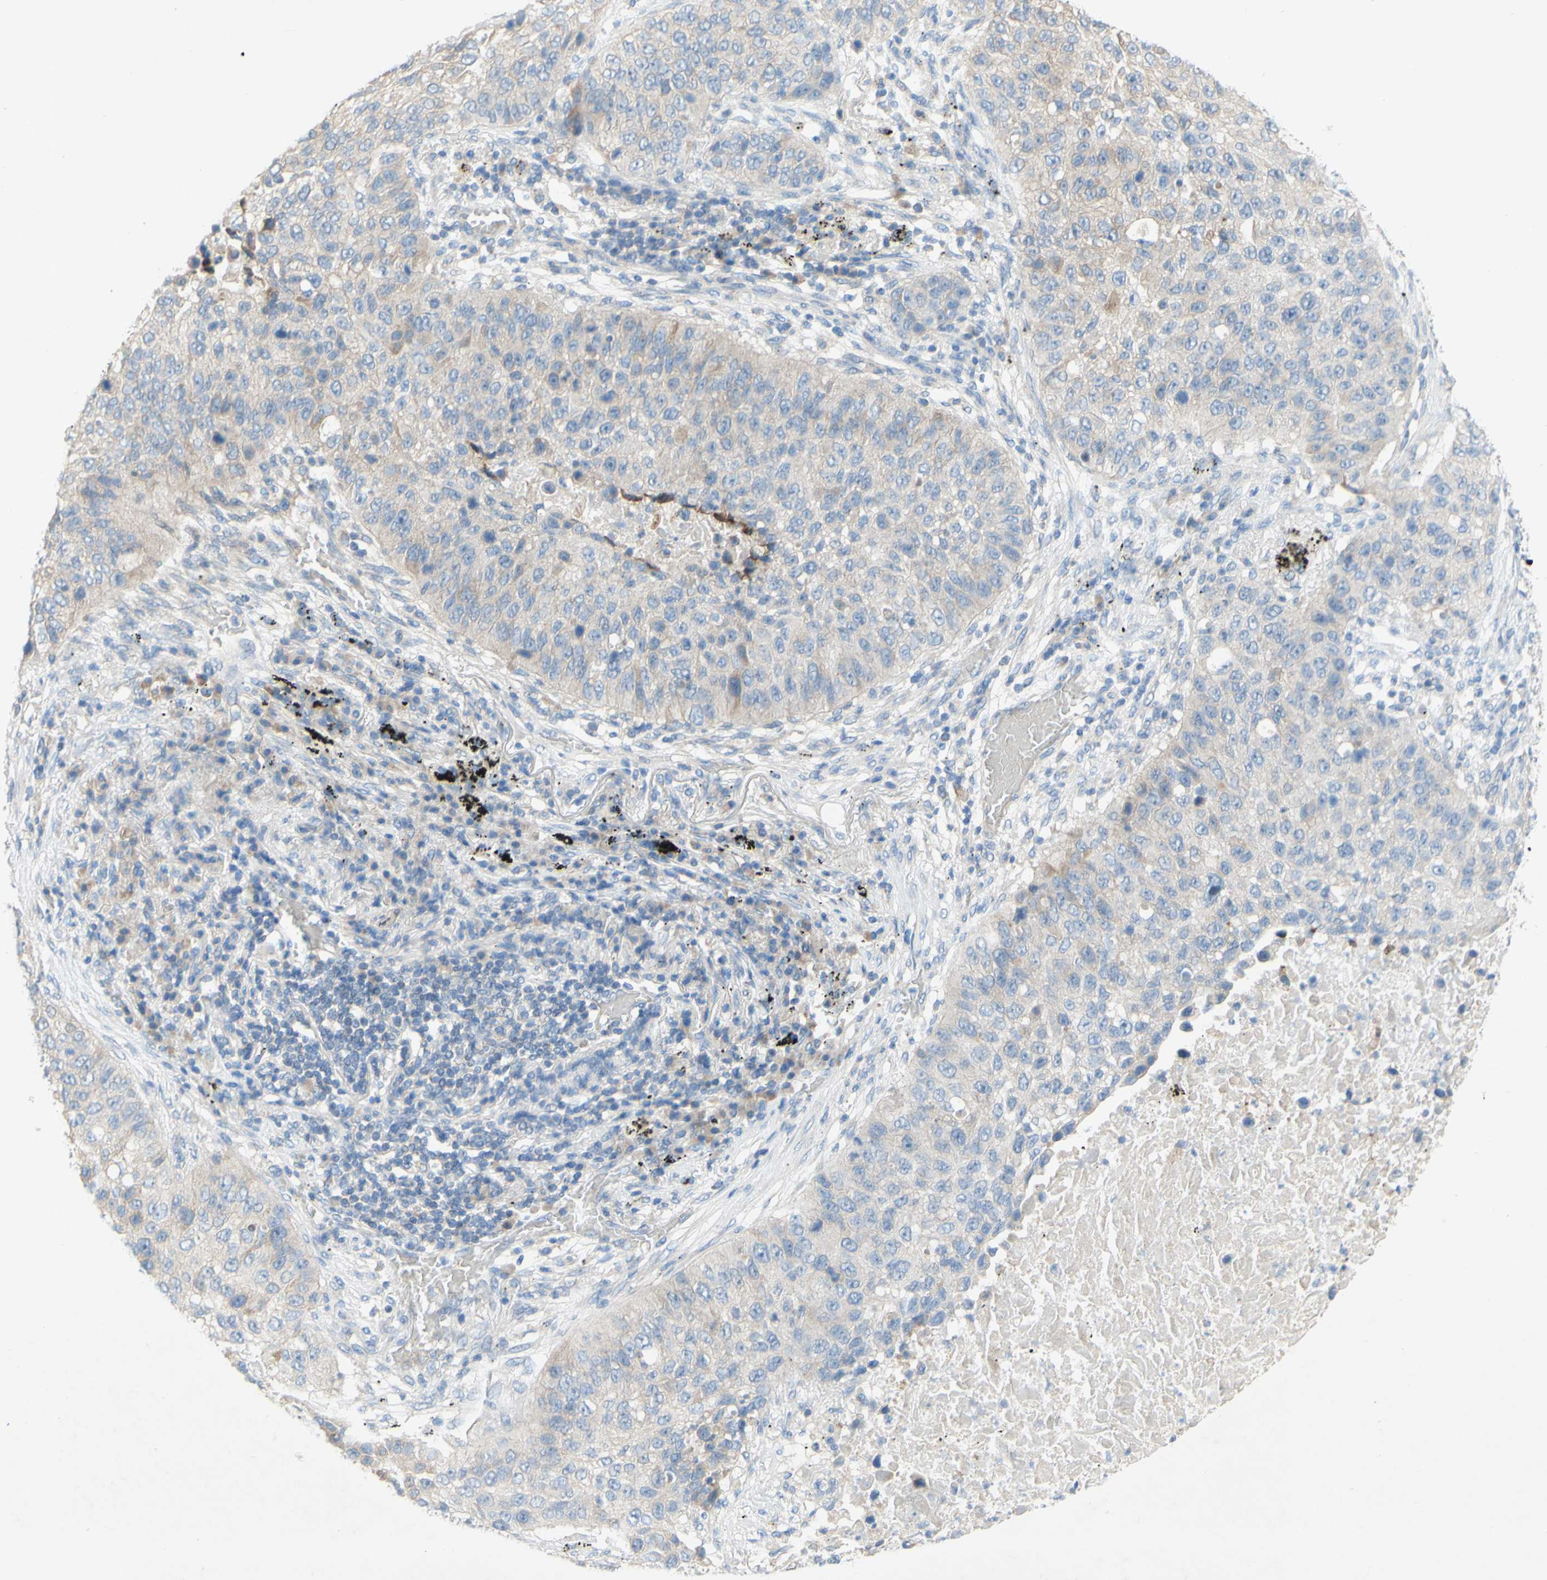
{"staining": {"intensity": "negative", "quantity": "none", "location": "none"}, "tissue": "lung cancer", "cell_type": "Tumor cells", "image_type": "cancer", "snomed": [{"axis": "morphology", "description": "Squamous cell carcinoma, NOS"}, {"axis": "topography", "description": "Lung"}], "caption": "This micrograph is of squamous cell carcinoma (lung) stained with IHC to label a protein in brown with the nuclei are counter-stained blue. There is no expression in tumor cells.", "gene": "ACADL", "patient": {"sex": "male", "age": 57}}